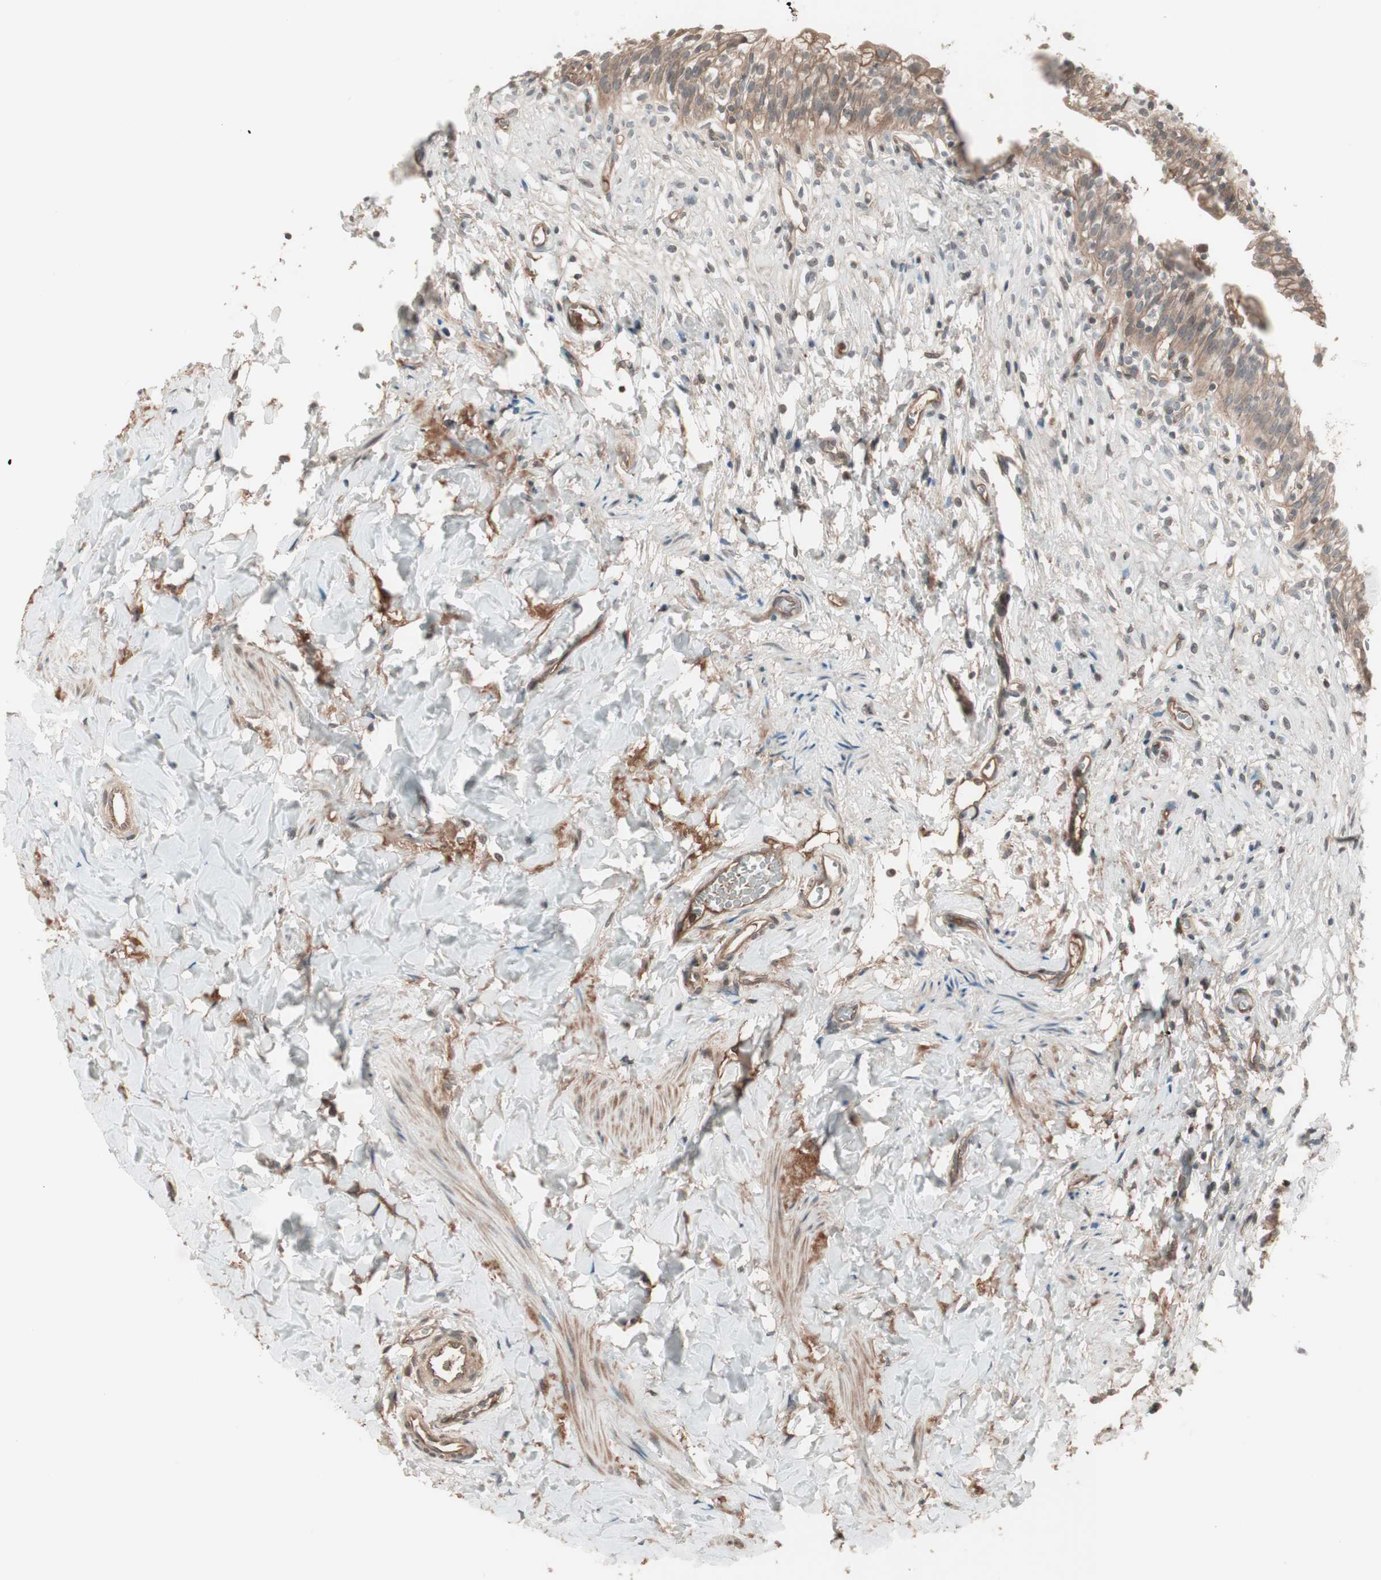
{"staining": {"intensity": "moderate", "quantity": ">75%", "location": "cytoplasmic/membranous"}, "tissue": "urinary bladder", "cell_type": "Urothelial cells", "image_type": "normal", "snomed": [{"axis": "morphology", "description": "Normal tissue, NOS"}, {"axis": "morphology", "description": "Inflammation, NOS"}, {"axis": "topography", "description": "Urinary bladder"}], "caption": "A histopathology image of urinary bladder stained for a protein reveals moderate cytoplasmic/membranous brown staining in urothelial cells. Immunohistochemistry (ihc) stains the protein in brown and the nuclei are stained blue.", "gene": "TFPI", "patient": {"sex": "female", "age": 80}}